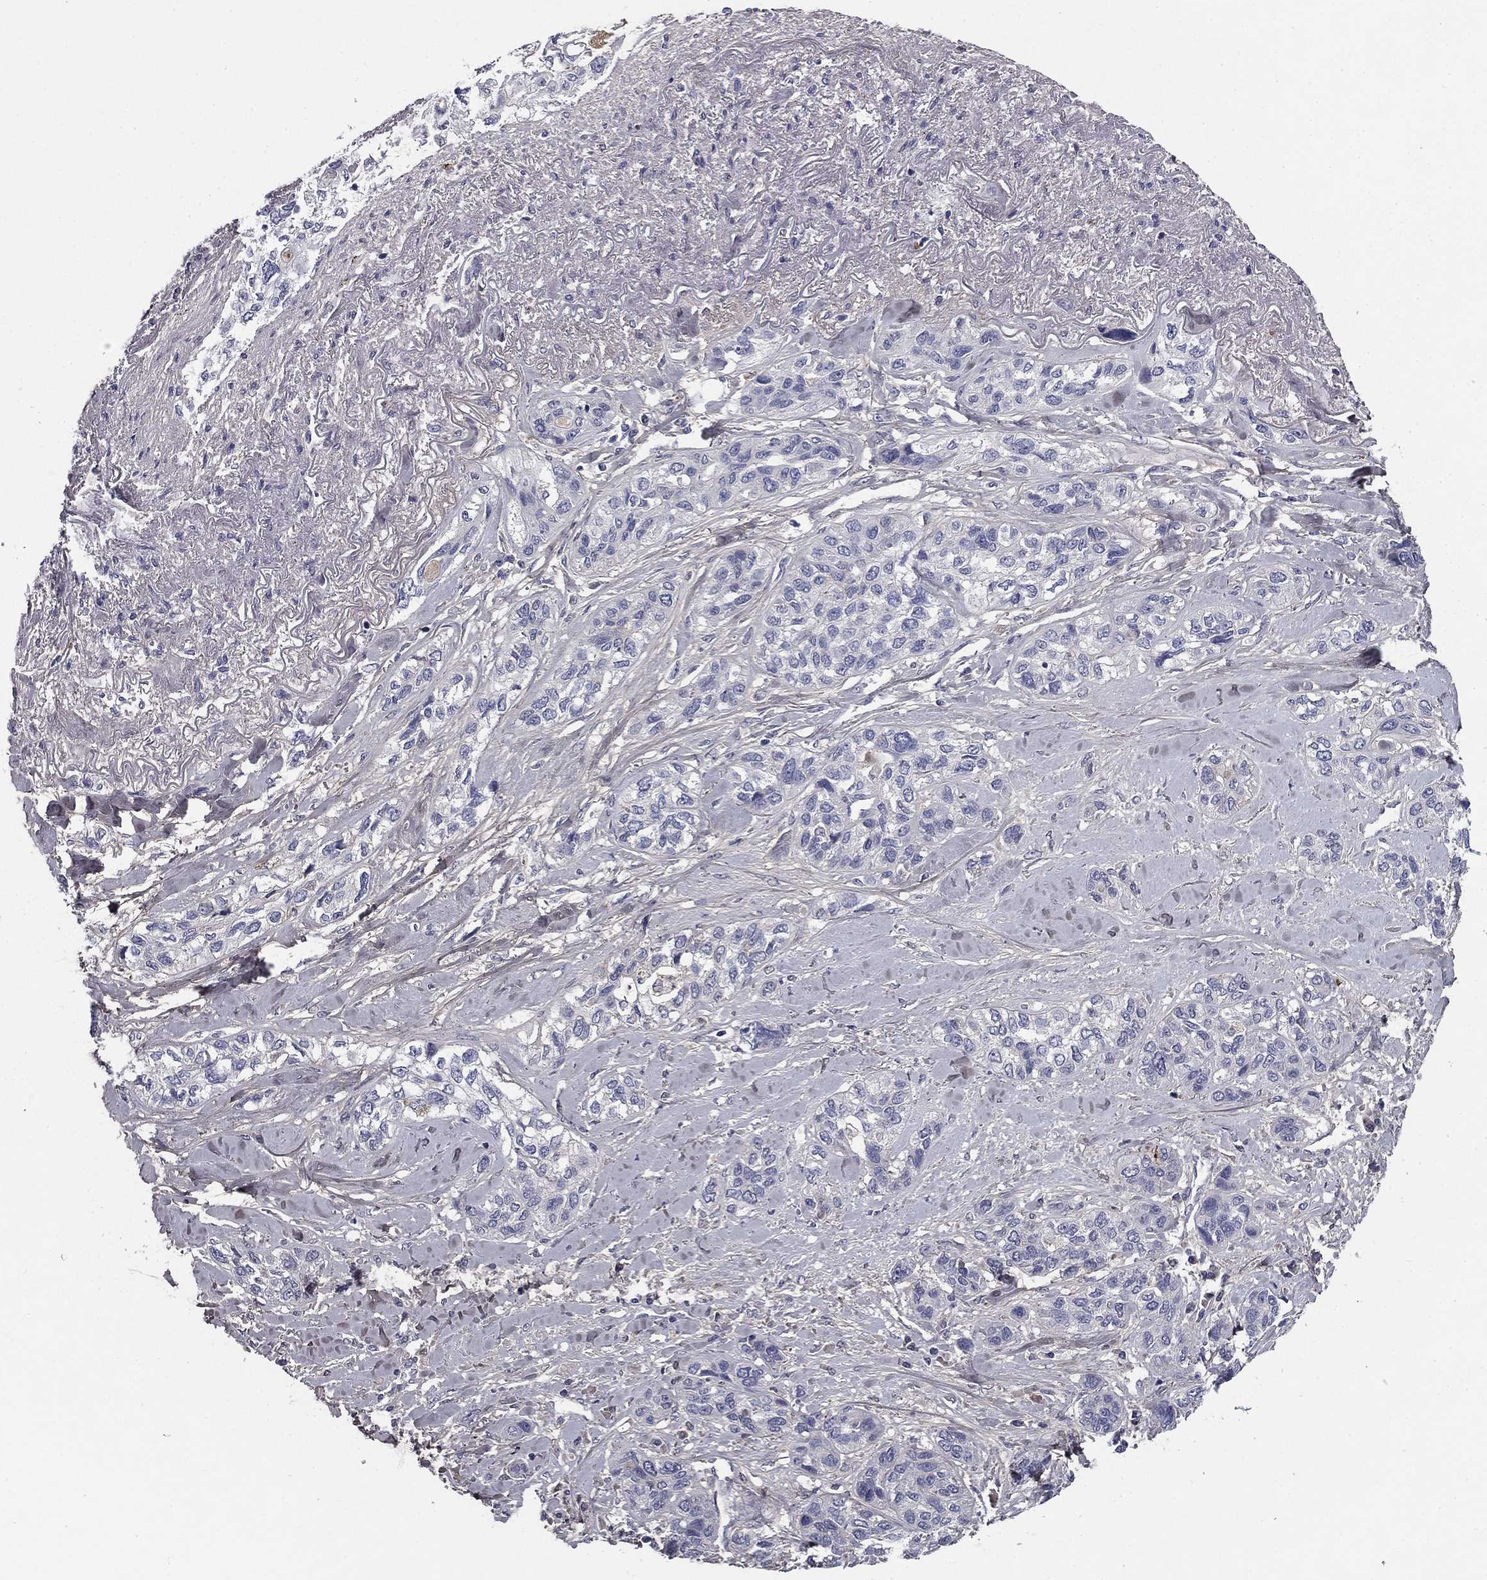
{"staining": {"intensity": "negative", "quantity": "none", "location": "none"}, "tissue": "lung cancer", "cell_type": "Tumor cells", "image_type": "cancer", "snomed": [{"axis": "morphology", "description": "Squamous cell carcinoma, NOS"}, {"axis": "topography", "description": "Lung"}], "caption": "Protein analysis of squamous cell carcinoma (lung) shows no significant positivity in tumor cells. (Stains: DAB immunohistochemistry with hematoxylin counter stain, Microscopy: brightfield microscopy at high magnification).", "gene": "COL2A1", "patient": {"sex": "female", "age": 70}}